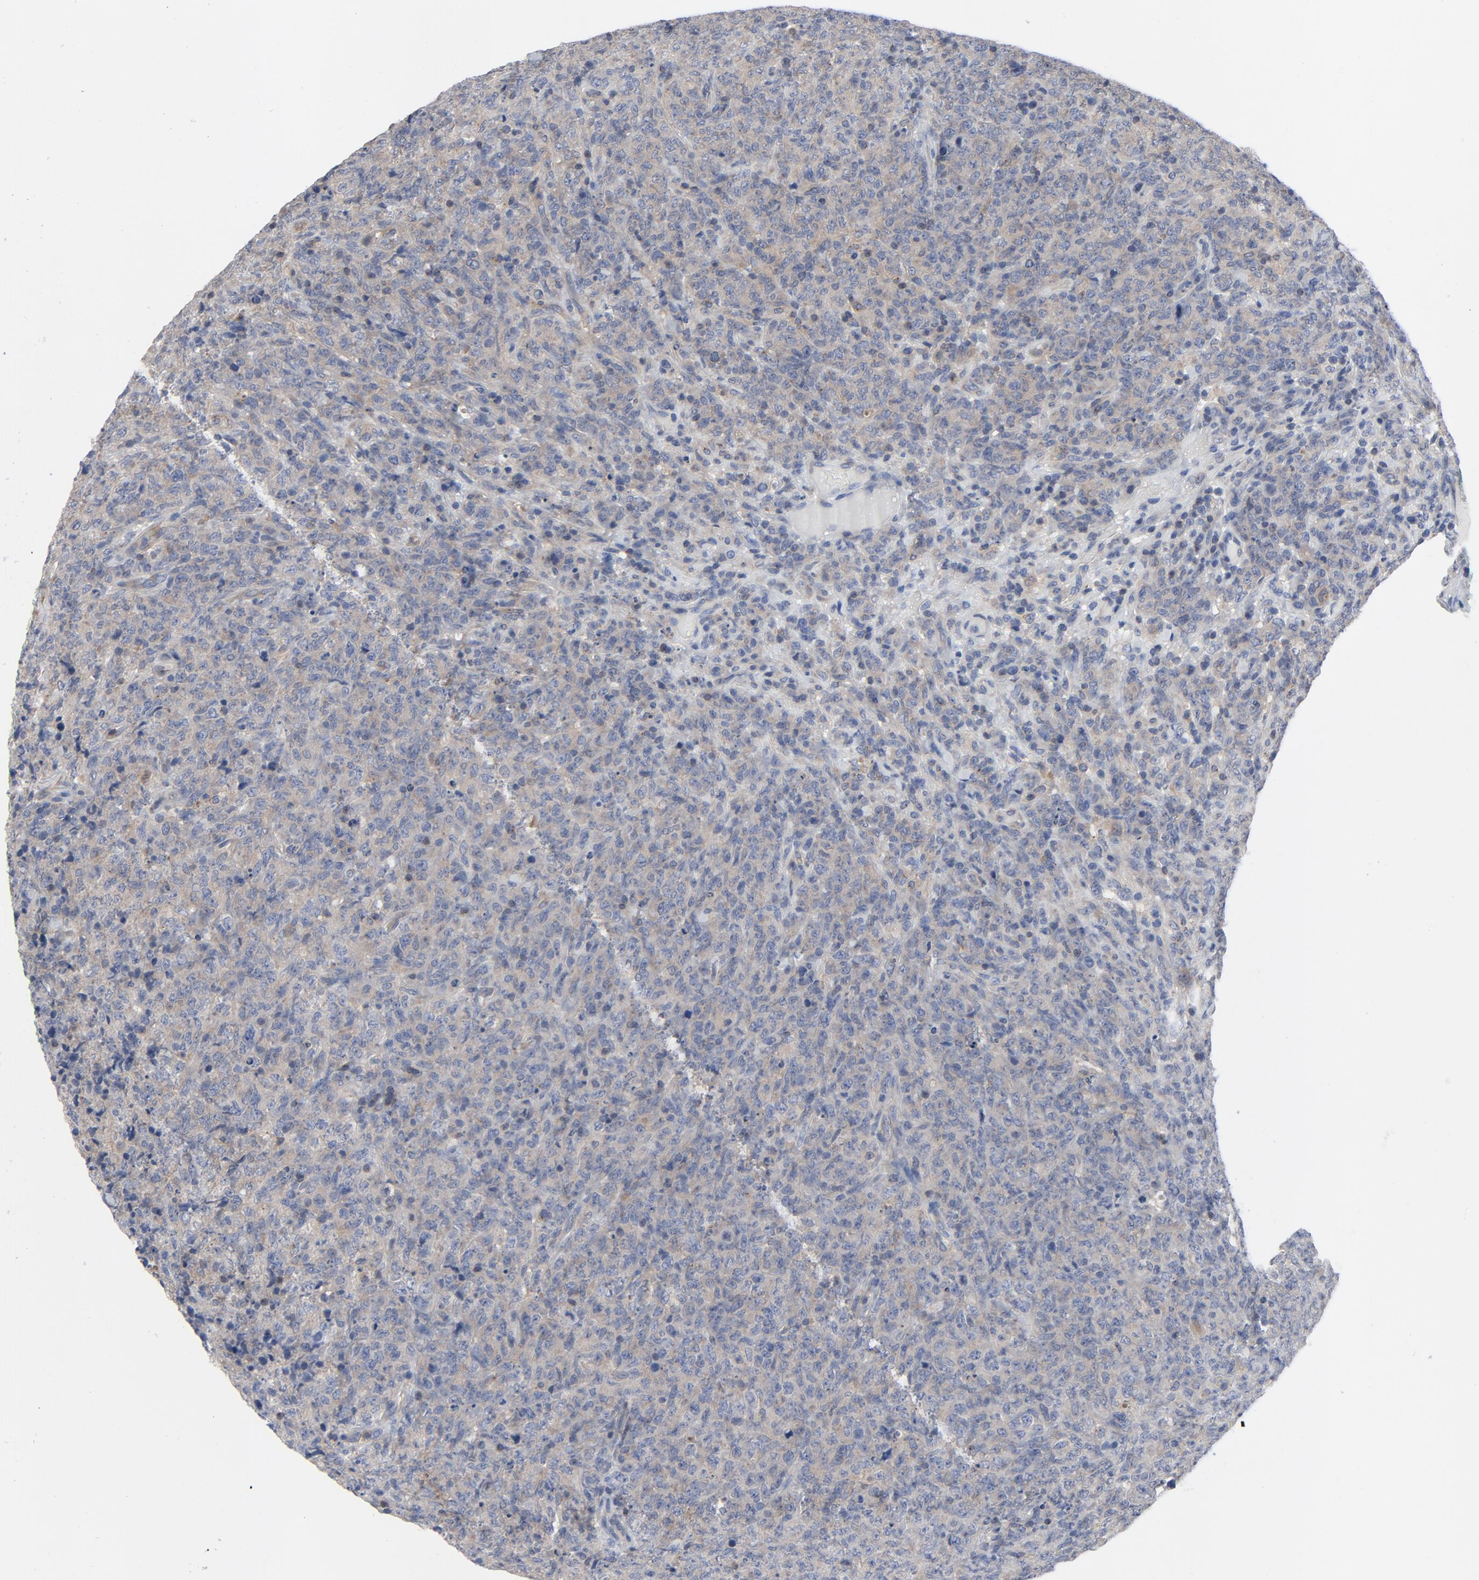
{"staining": {"intensity": "moderate", "quantity": "25%-75%", "location": "cytoplasmic/membranous"}, "tissue": "lymphoma", "cell_type": "Tumor cells", "image_type": "cancer", "snomed": [{"axis": "morphology", "description": "Malignant lymphoma, non-Hodgkin's type, High grade"}, {"axis": "topography", "description": "Tonsil"}], "caption": "This is a photomicrograph of immunohistochemistry (IHC) staining of high-grade malignant lymphoma, non-Hodgkin's type, which shows moderate expression in the cytoplasmic/membranous of tumor cells.", "gene": "DYNLT3", "patient": {"sex": "female", "age": 36}}